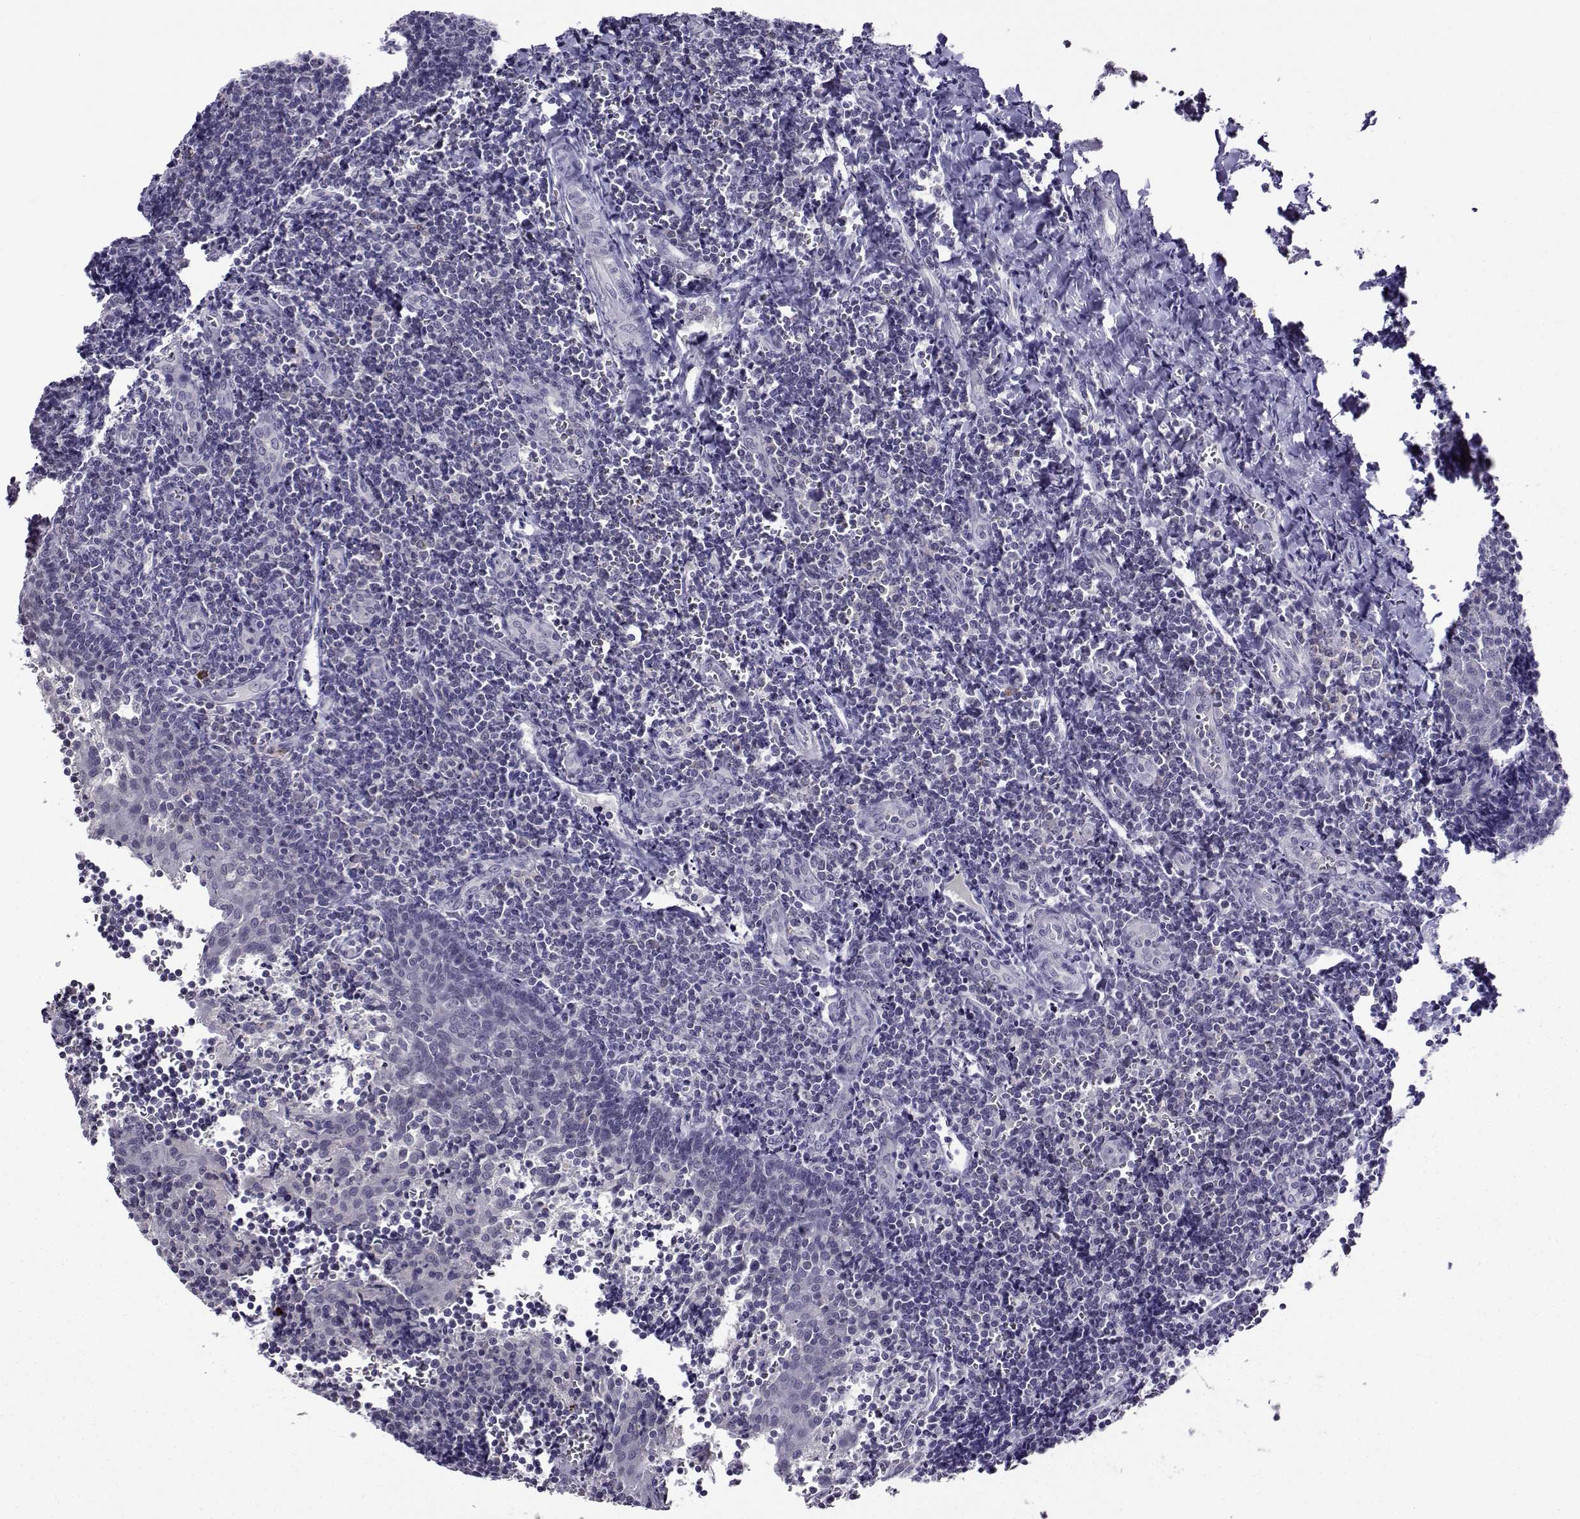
{"staining": {"intensity": "negative", "quantity": "none", "location": "none"}, "tissue": "tonsil", "cell_type": "Germinal center cells", "image_type": "normal", "snomed": [{"axis": "morphology", "description": "Normal tissue, NOS"}, {"axis": "morphology", "description": "Inflammation, NOS"}, {"axis": "topography", "description": "Tonsil"}], "caption": "DAB (3,3'-diaminobenzidine) immunohistochemical staining of unremarkable human tonsil reveals no significant expression in germinal center cells.", "gene": "LRFN2", "patient": {"sex": "female", "age": 31}}